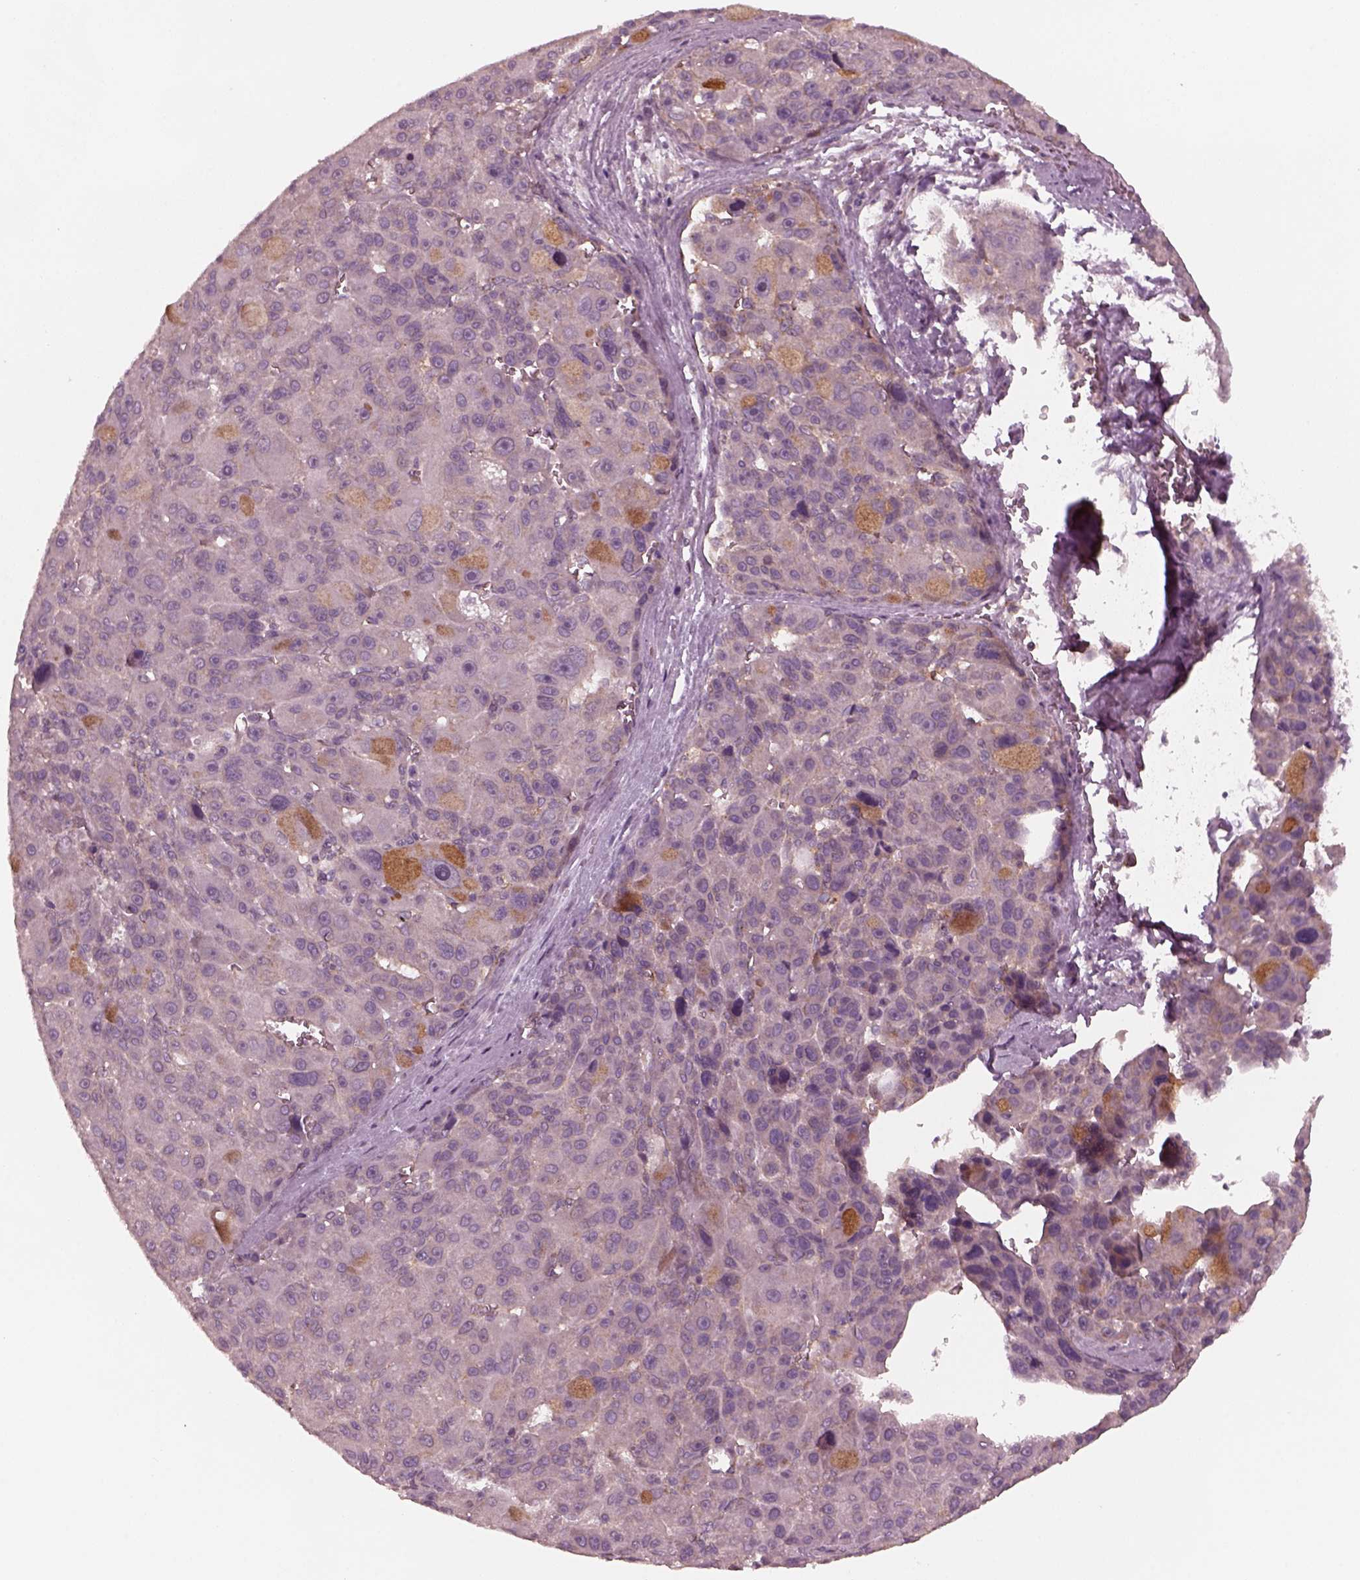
{"staining": {"intensity": "negative", "quantity": "none", "location": "none"}, "tissue": "liver cancer", "cell_type": "Tumor cells", "image_type": "cancer", "snomed": [{"axis": "morphology", "description": "Carcinoma, Hepatocellular, NOS"}, {"axis": "topography", "description": "Liver"}], "caption": "Immunohistochemical staining of liver cancer (hepatocellular carcinoma) reveals no significant positivity in tumor cells.", "gene": "TUBG1", "patient": {"sex": "male", "age": 76}}